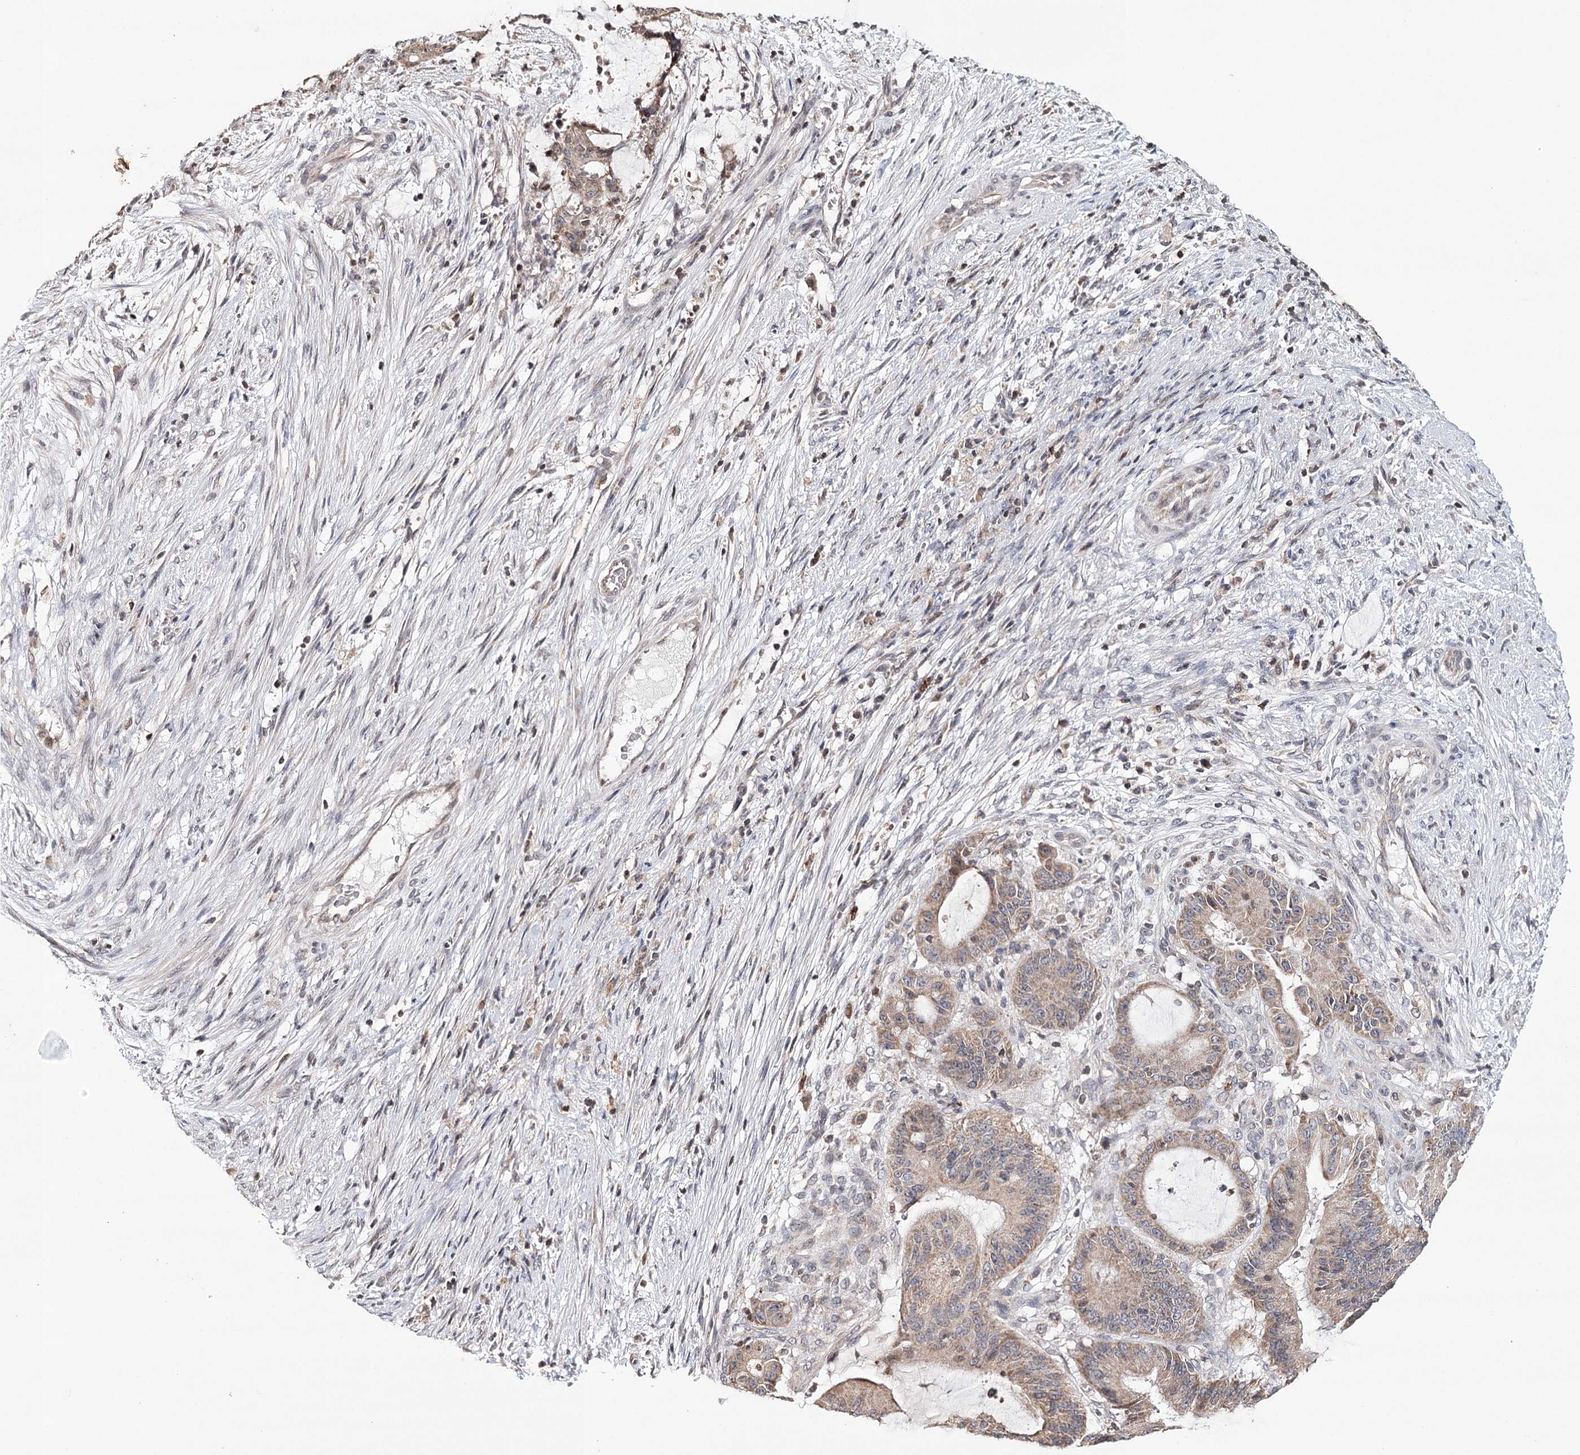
{"staining": {"intensity": "moderate", "quantity": ">75%", "location": "cytoplasmic/membranous"}, "tissue": "liver cancer", "cell_type": "Tumor cells", "image_type": "cancer", "snomed": [{"axis": "morphology", "description": "Normal tissue, NOS"}, {"axis": "morphology", "description": "Cholangiocarcinoma"}, {"axis": "topography", "description": "Liver"}, {"axis": "topography", "description": "Peripheral nerve tissue"}], "caption": "Cholangiocarcinoma (liver) was stained to show a protein in brown. There is medium levels of moderate cytoplasmic/membranous staining in approximately >75% of tumor cells. (DAB IHC, brown staining for protein, blue staining for nuclei).", "gene": "ICOS", "patient": {"sex": "female", "age": 73}}